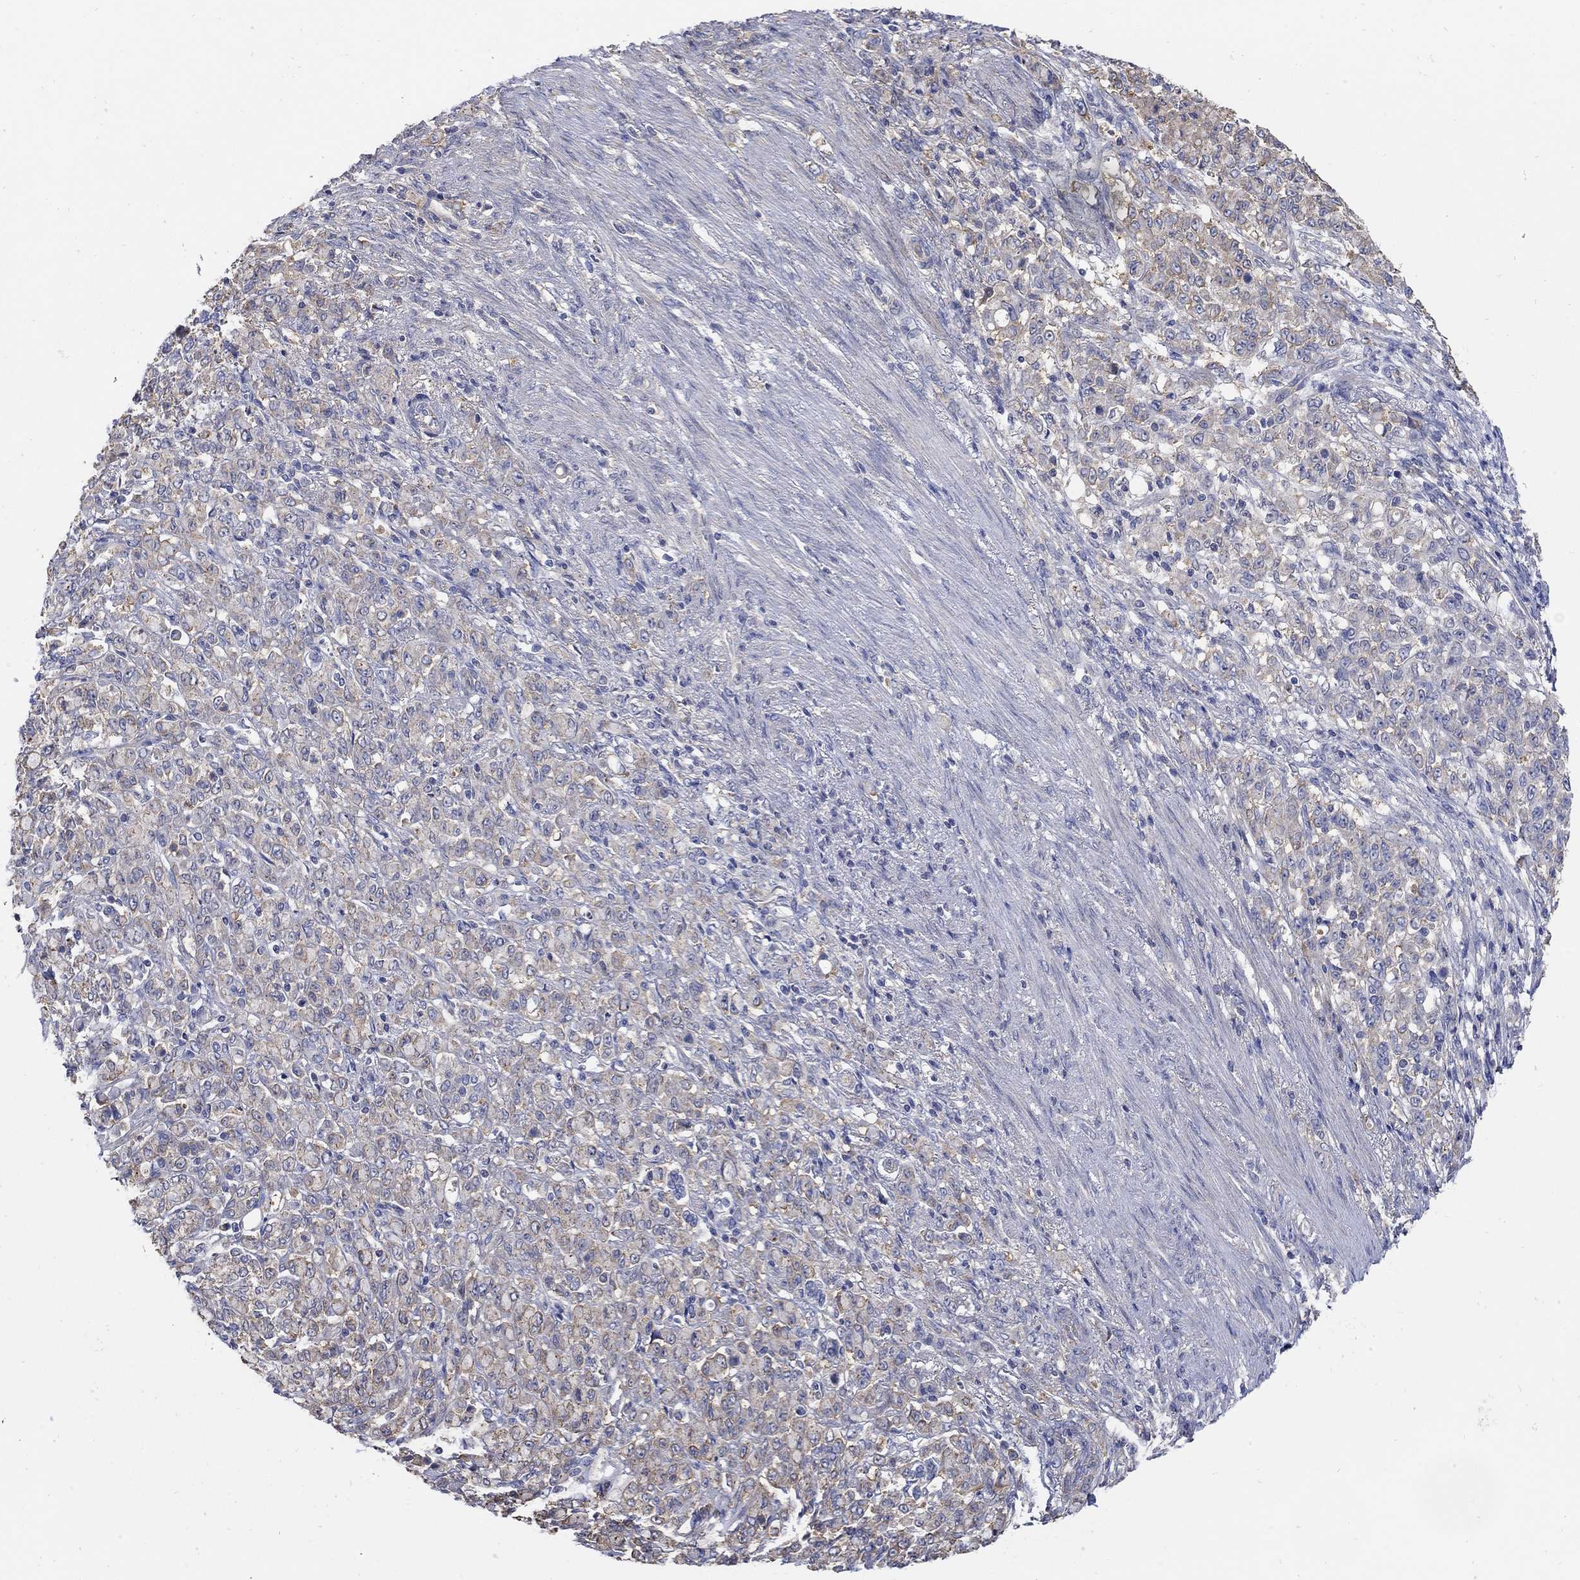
{"staining": {"intensity": "weak", "quantity": "<25%", "location": "cytoplasmic/membranous"}, "tissue": "stomach cancer", "cell_type": "Tumor cells", "image_type": "cancer", "snomed": [{"axis": "morphology", "description": "Normal tissue, NOS"}, {"axis": "morphology", "description": "Adenocarcinoma, NOS"}, {"axis": "topography", "description": "Stomach"}], "caption": "Immunohistochemistry (IHC) of stomach adenocarcinoma exhibits no positivity in tumor cells. Nuclei are stained in blue.", "gene": "TEKT3", "patient": {"sex": "female", "age": 79}}